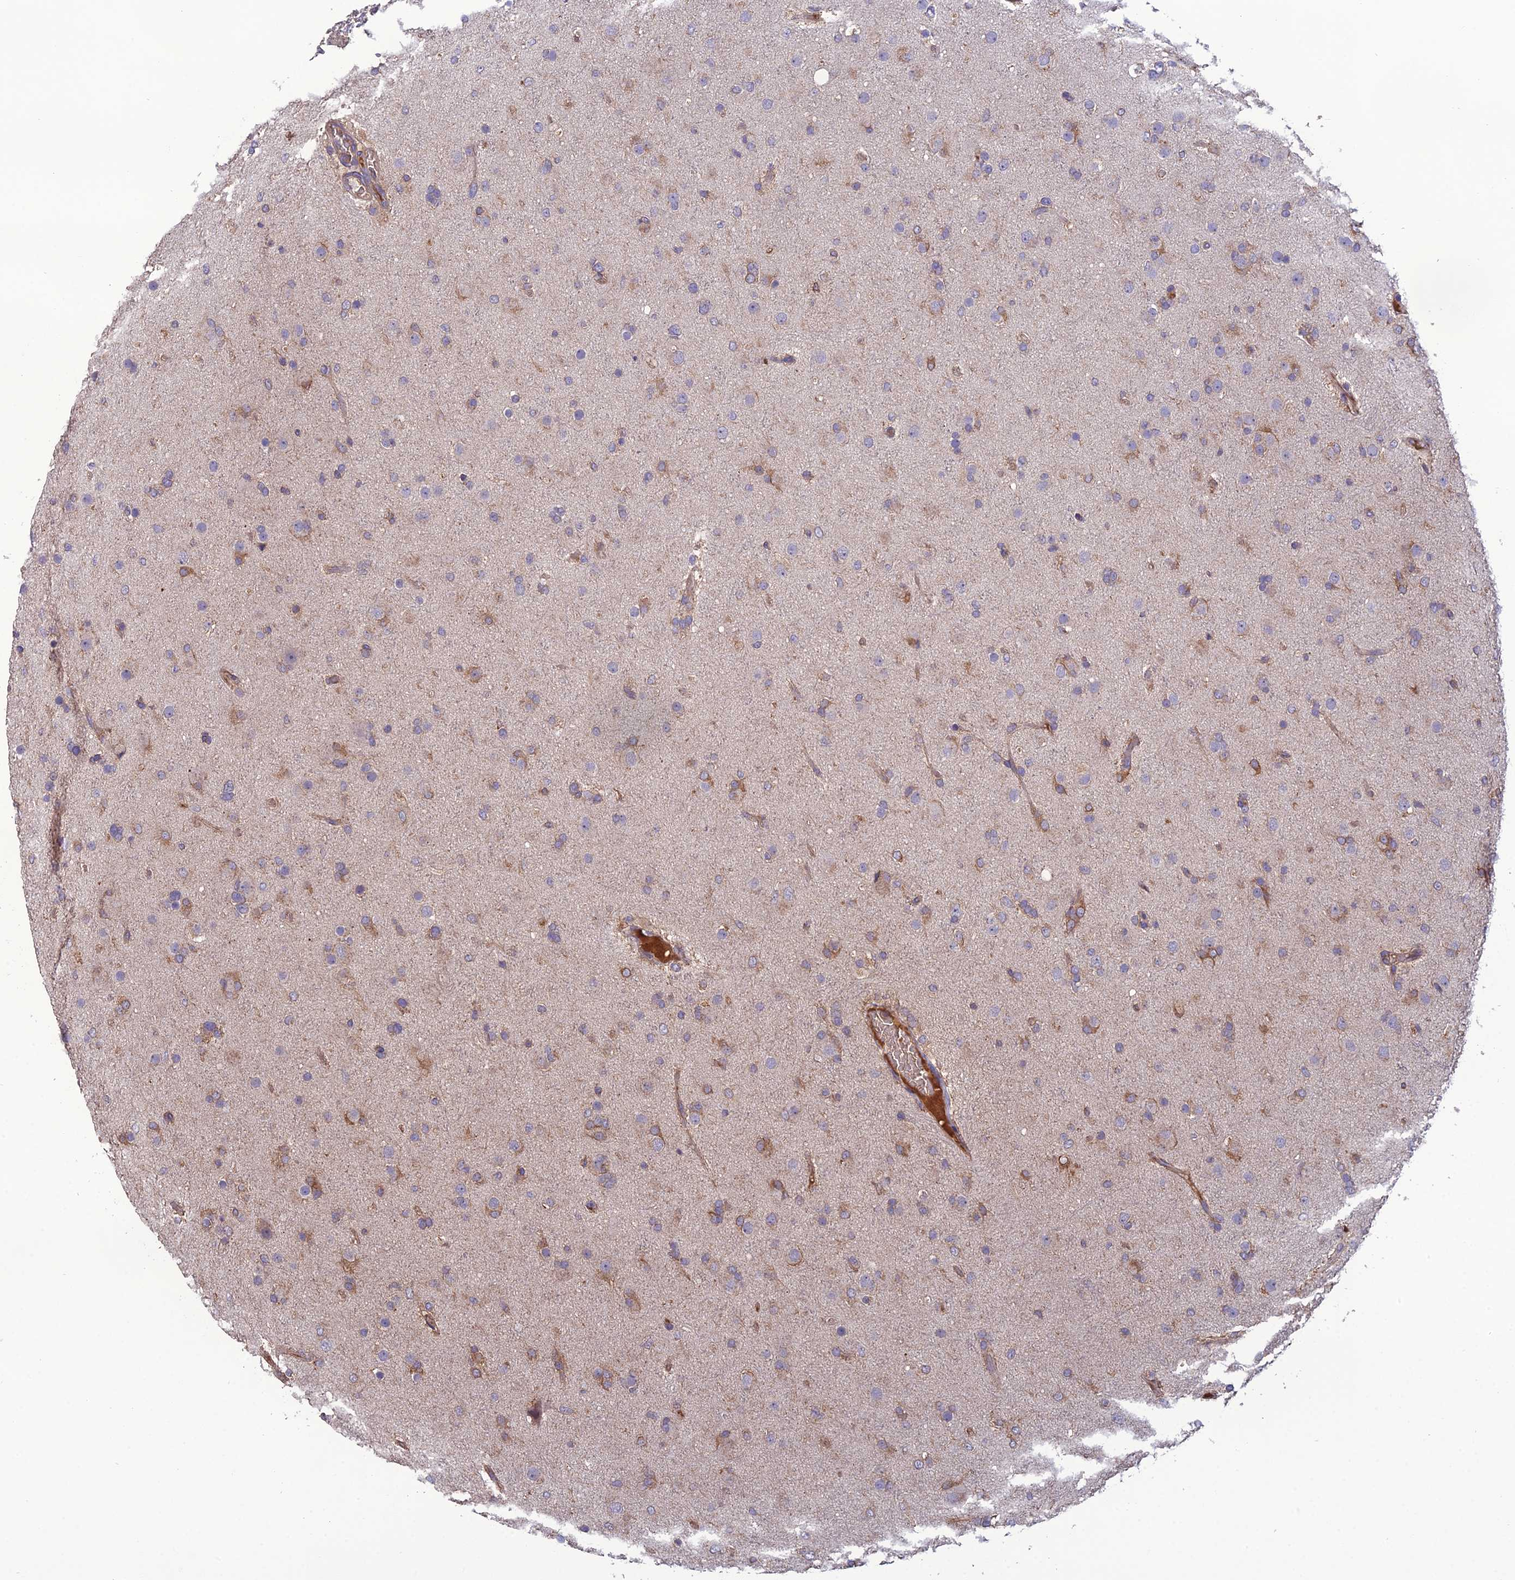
{"staining": {"intensity": "weak", "quantity": "<25%", "location": "cytoplasmic/membranous"}, "tissue": "glioma", "cell_type": "Tumor cells", "image_type": "cancer", "snomed": [{"axis": "morphology", "description": "Glioma, malignant, Low grade"}, {"axis": "topography", "description": "Brain"}], "caption": "Tumor cells are negative for brown protein staining in low-grade glioma (malignant).", "gene": "GALR2", "patient": {"sex": "male", "age": 65}}